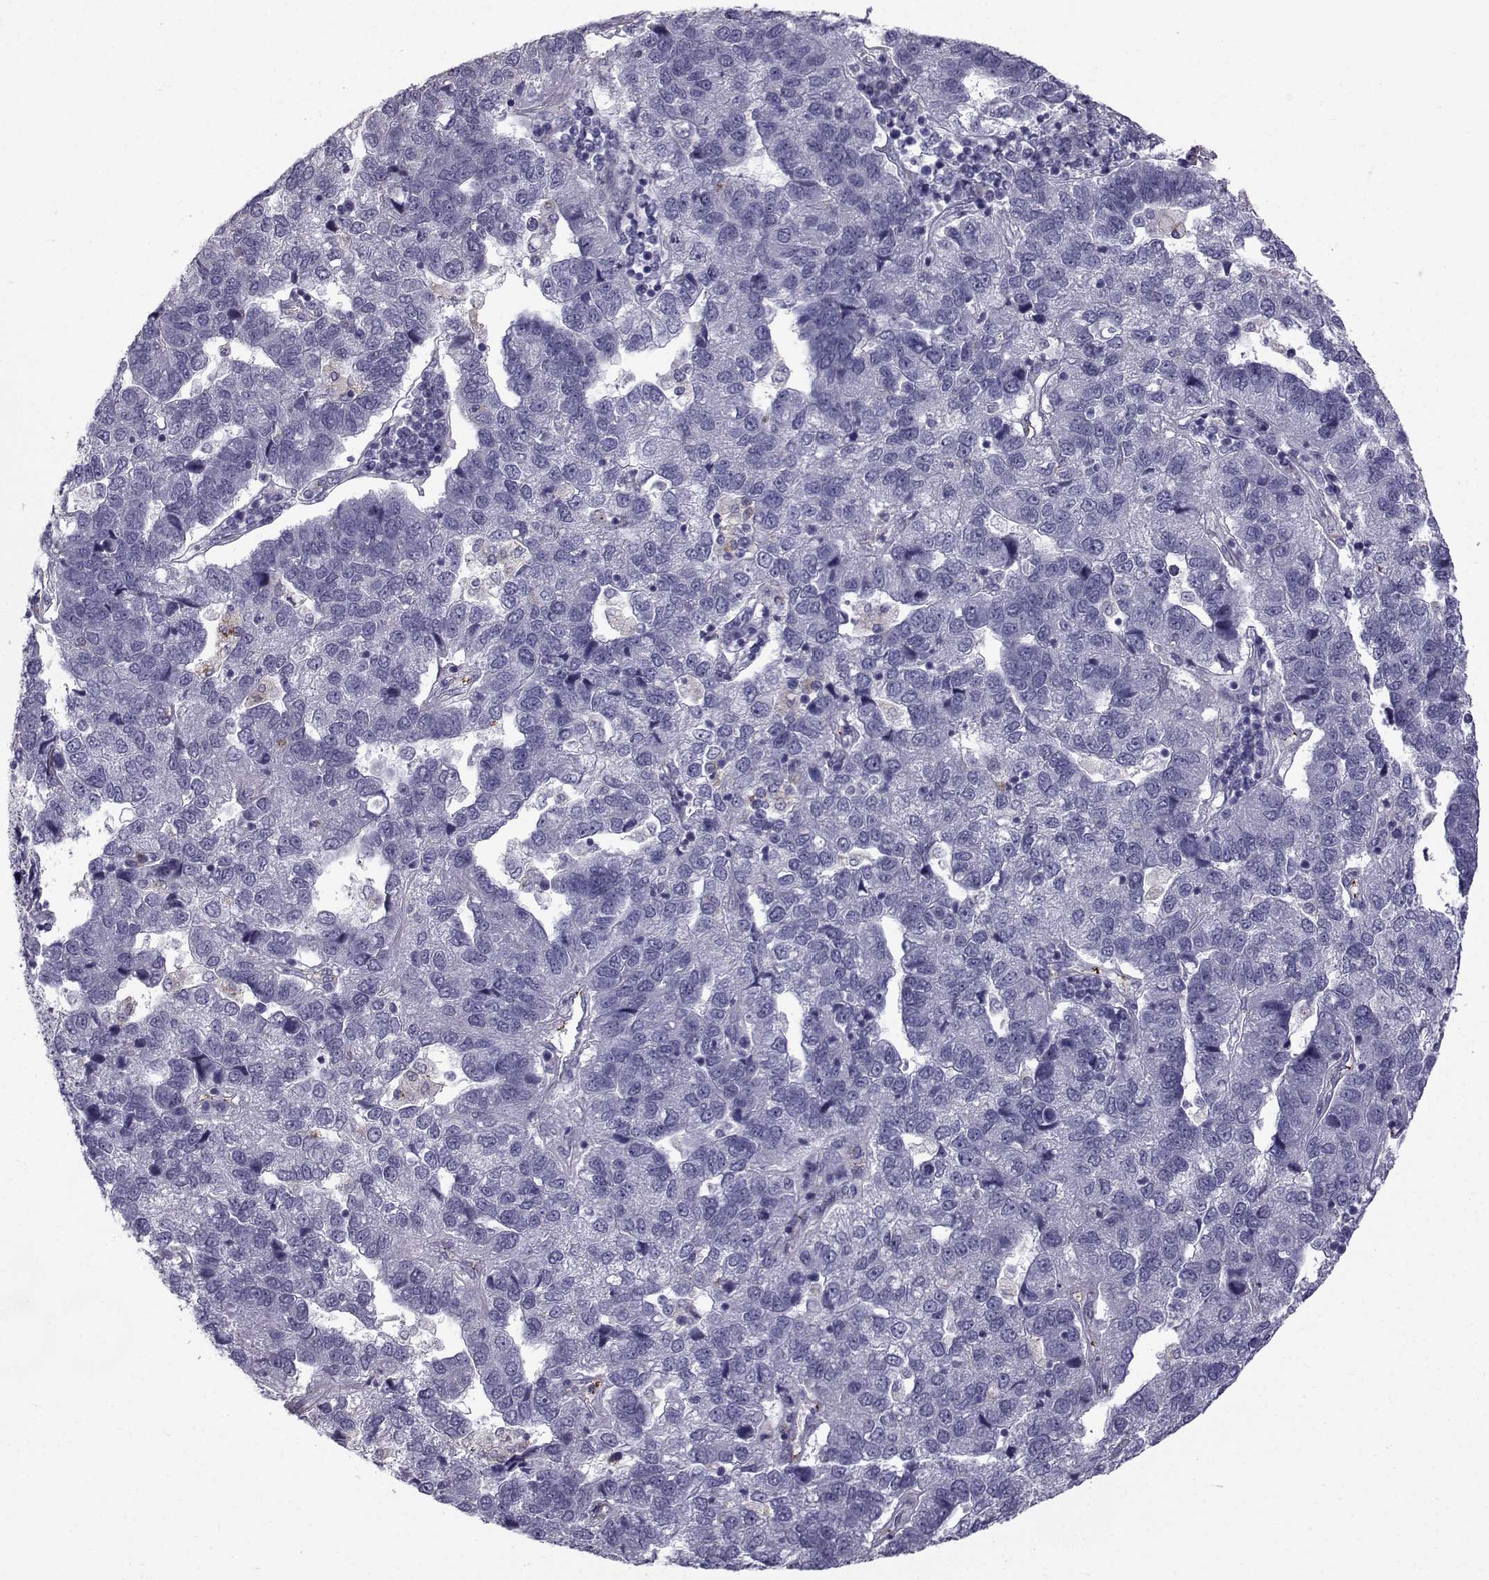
{"staining": {"intensity": "negative", "quantity": "none", "location": "none"}, "tissue": "pancreatic cancer", "cell_type": "Tumor cells", "image_type": "cancer", "snomed": [{"axis": "morphology", "description": "Adenocarcinoma, NOS"}, {"axis": "topography", "description": "Pancreas"}], "caption": "High magnification brightfield microscopy of pancreatic cancer (adenocarcinoma) stained with DAB (brown) and counterstained with hematoxylin (blue): tumor cells show no significant staining.", "gene": "CALCR", "patient": {"sex": "female", "age": 61}}